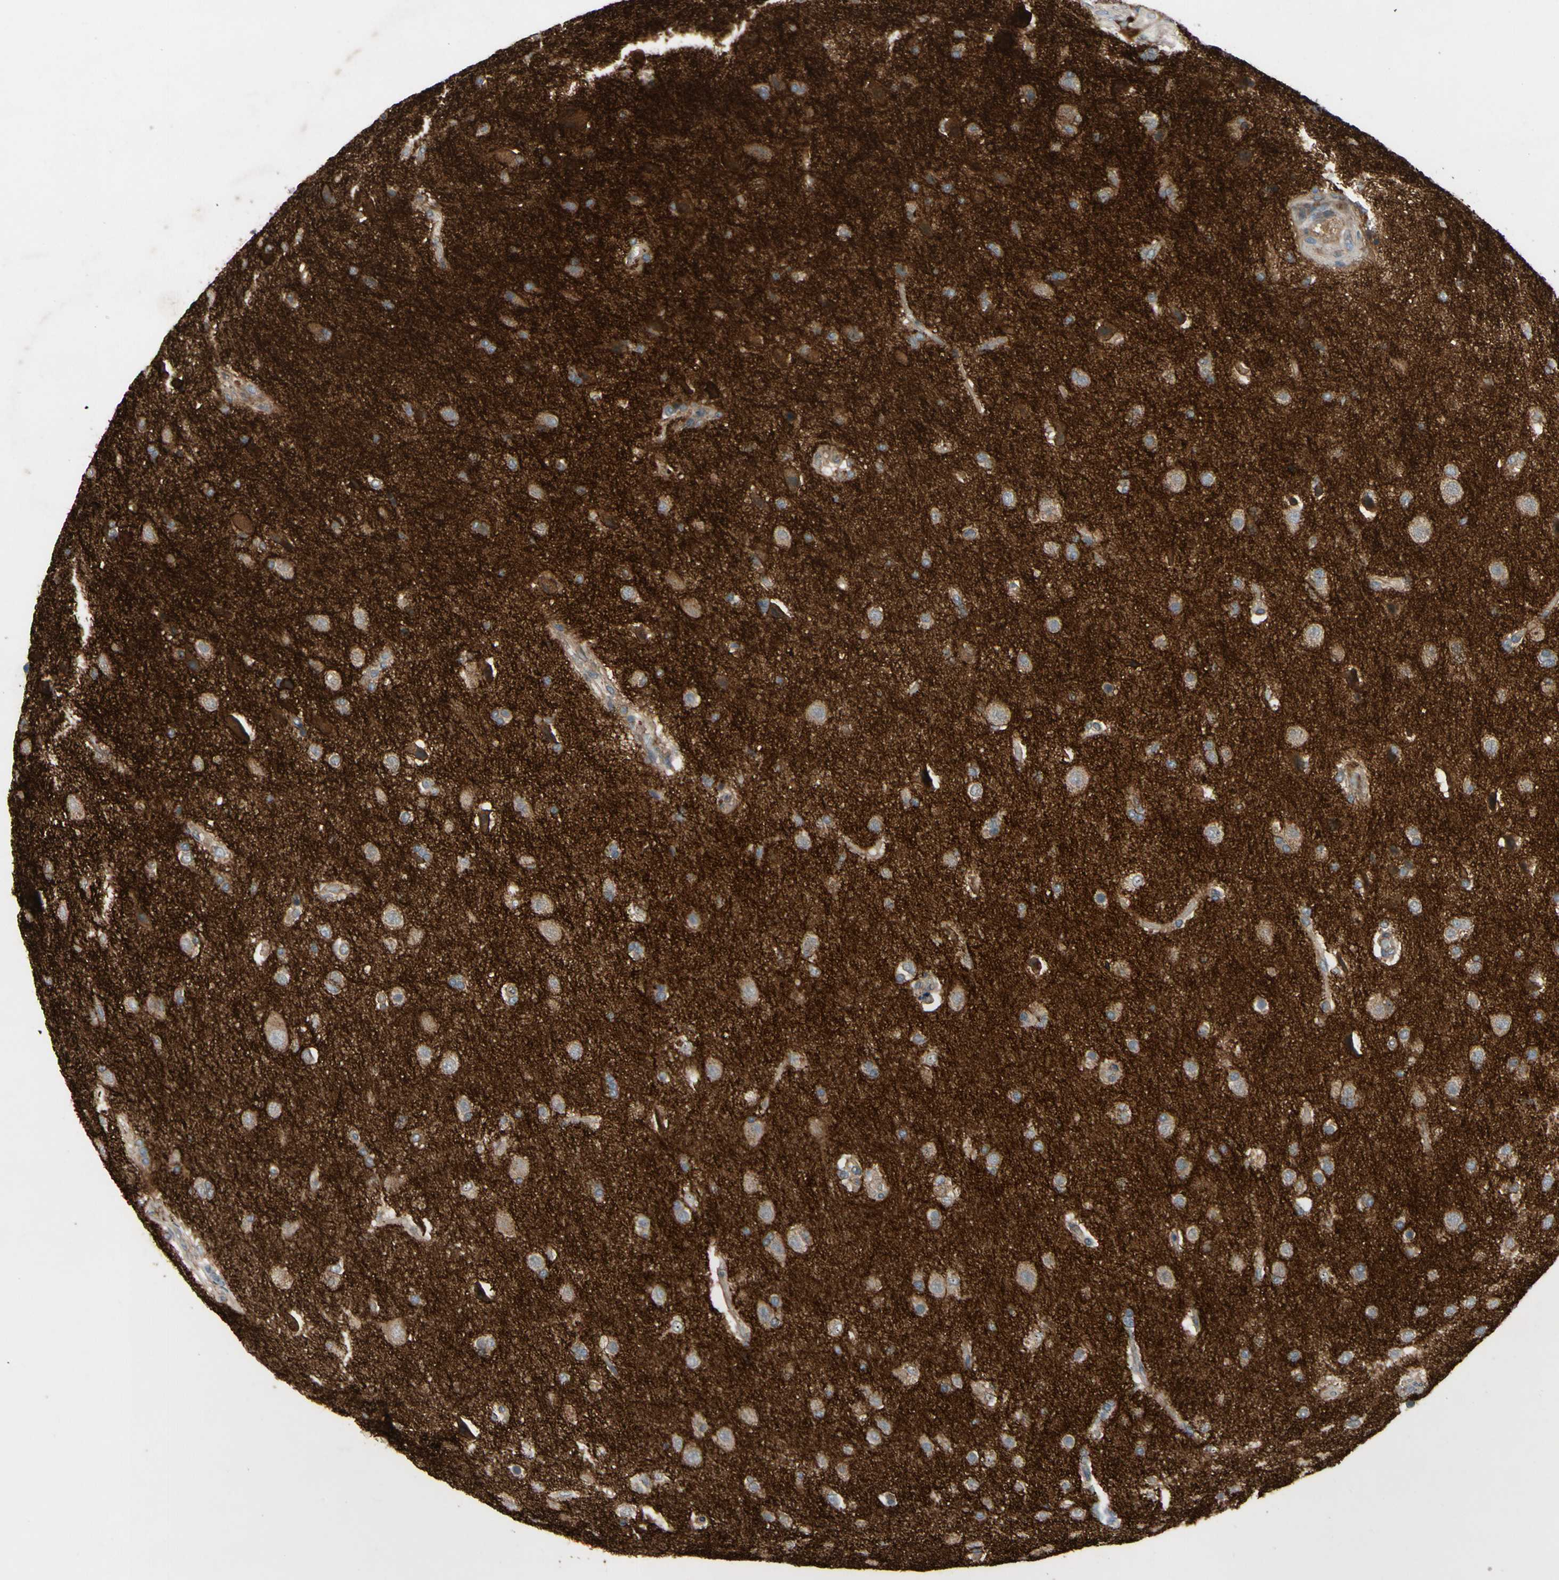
{"staining": {"intensity": "weak", "quantity": ">75%", "location": "cytoplasmic/membranous"}, "tissue": "glioma", "cell_type": "Tumor cells", "image_type": "cancer", "snomed": [{"axis": "morphology", "description": "Glioma, malignant, High grade"}, {"axis": "topography", "description": "Brain"}], "caption": "Immunohistochemistry (DAB) staining of glioma demonstrates weak cytoplasmic/membranous protein positivity in about >75% of tumor cells. Using DAB (brown) and hematoxylin (blue) stains, captured at high magnification using brightfield microscopy.", "gene": "ICAM5", "patient": {"sex": "male", "age": 71}}